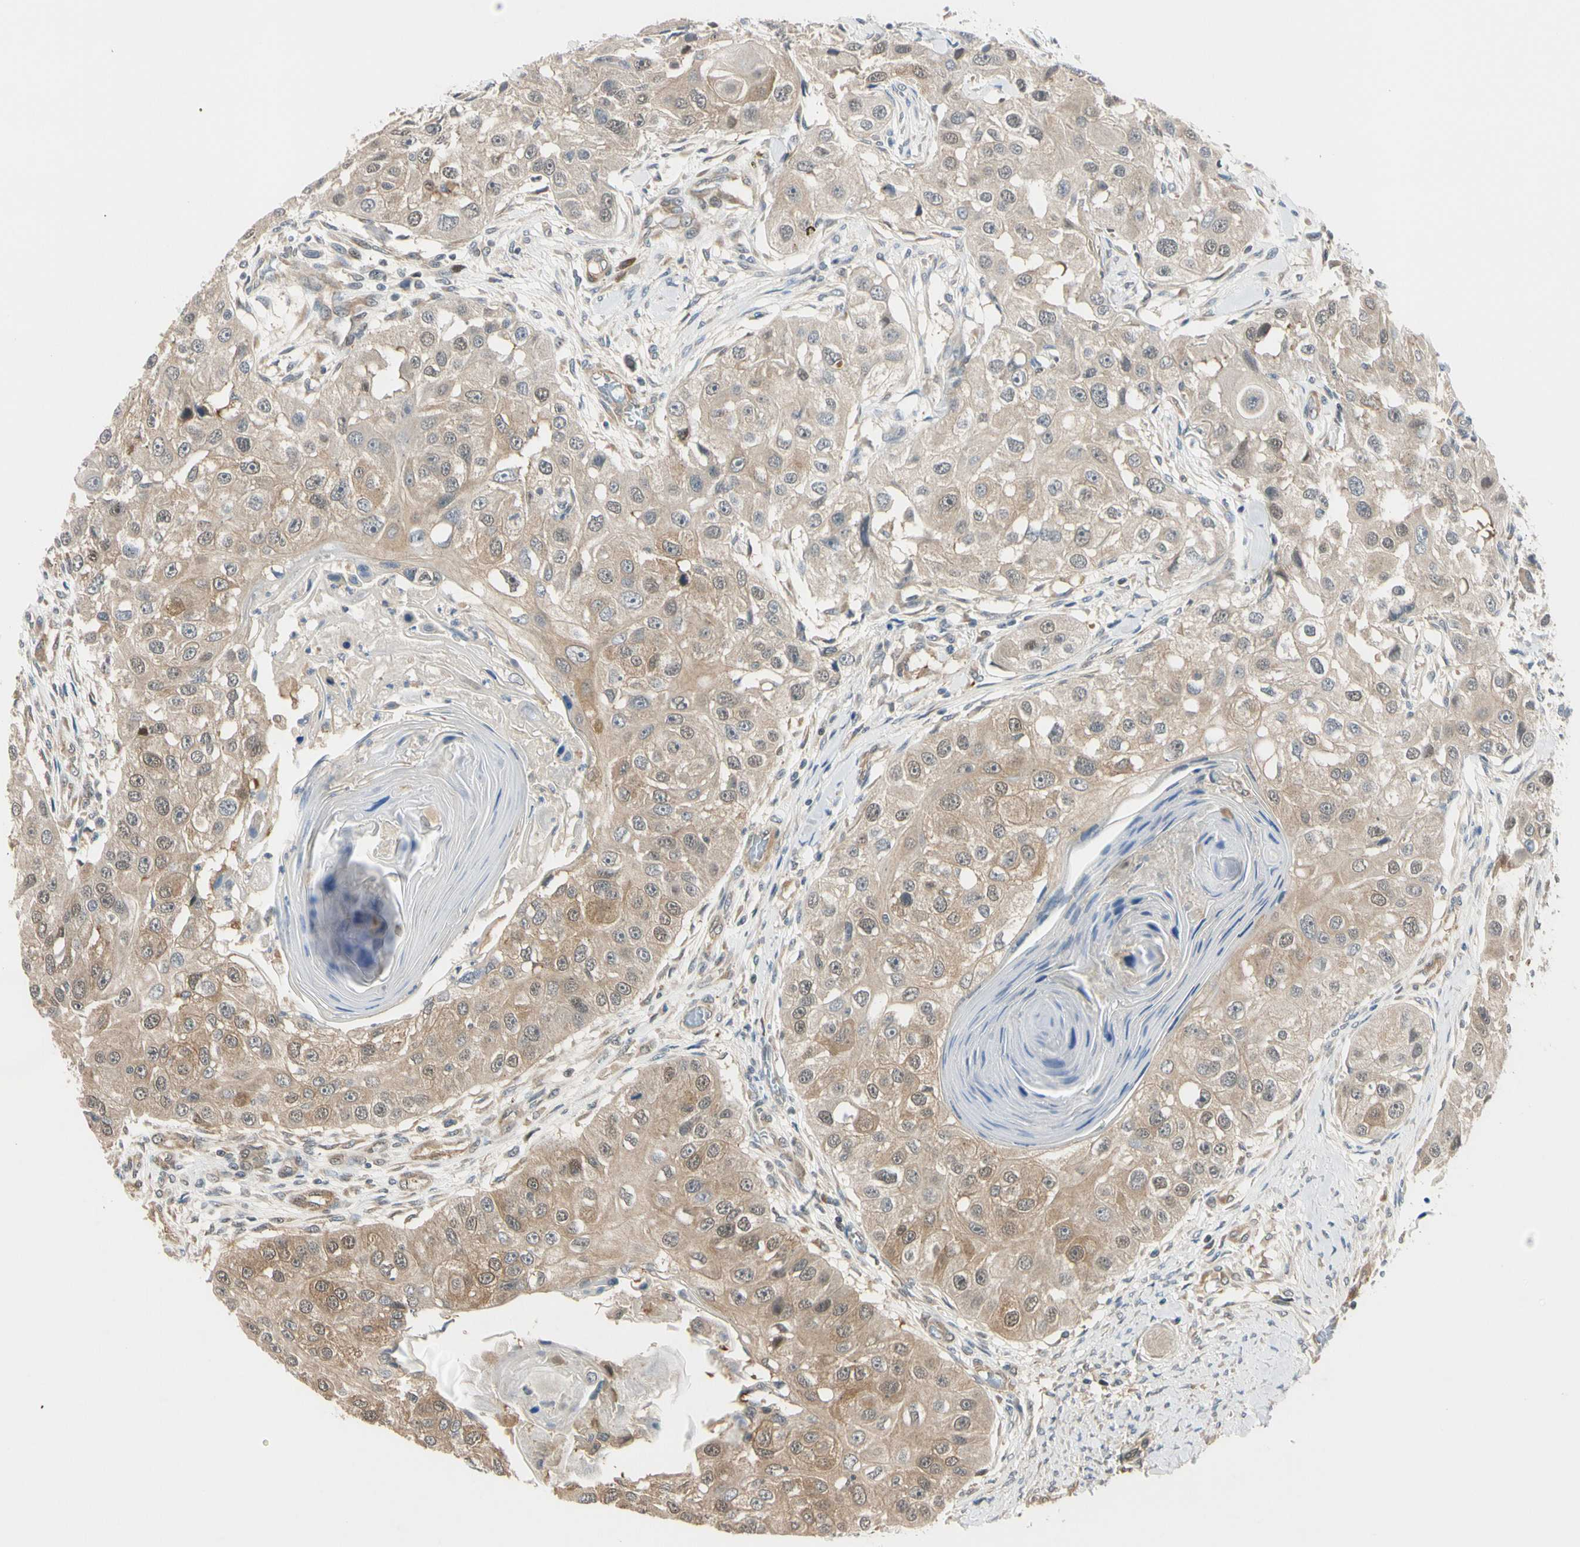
{"staining": {"intensity": "moderate", "quantity": "25%-75%", "location": "cytoplasmic/membranous,nuclear"}, "tissue": "head and neck cancer", "cell_type": "Tumor cells", "image_type": "cancer", "snomed": [{"axis": "morphology", "description": "Normal tissue, NOS"}, {"axis": "morphology", "description": "Squamous cell carcinoma, NOS"}, {"axis": "topography", "description": "Skeletal muscle"}, {"axis": "topography", "description": "Head-Neck"}], "caption": "IHC micrograph of human head and neck cancer stained for a protein (brown), which exhibits medium levels of moderate cytoplasmic/membranous and nuclear staining in approximately 25%-75% of tumor cells.", "gene": "RASGRF1", "patient": {"sex": "male", "age": 51}}